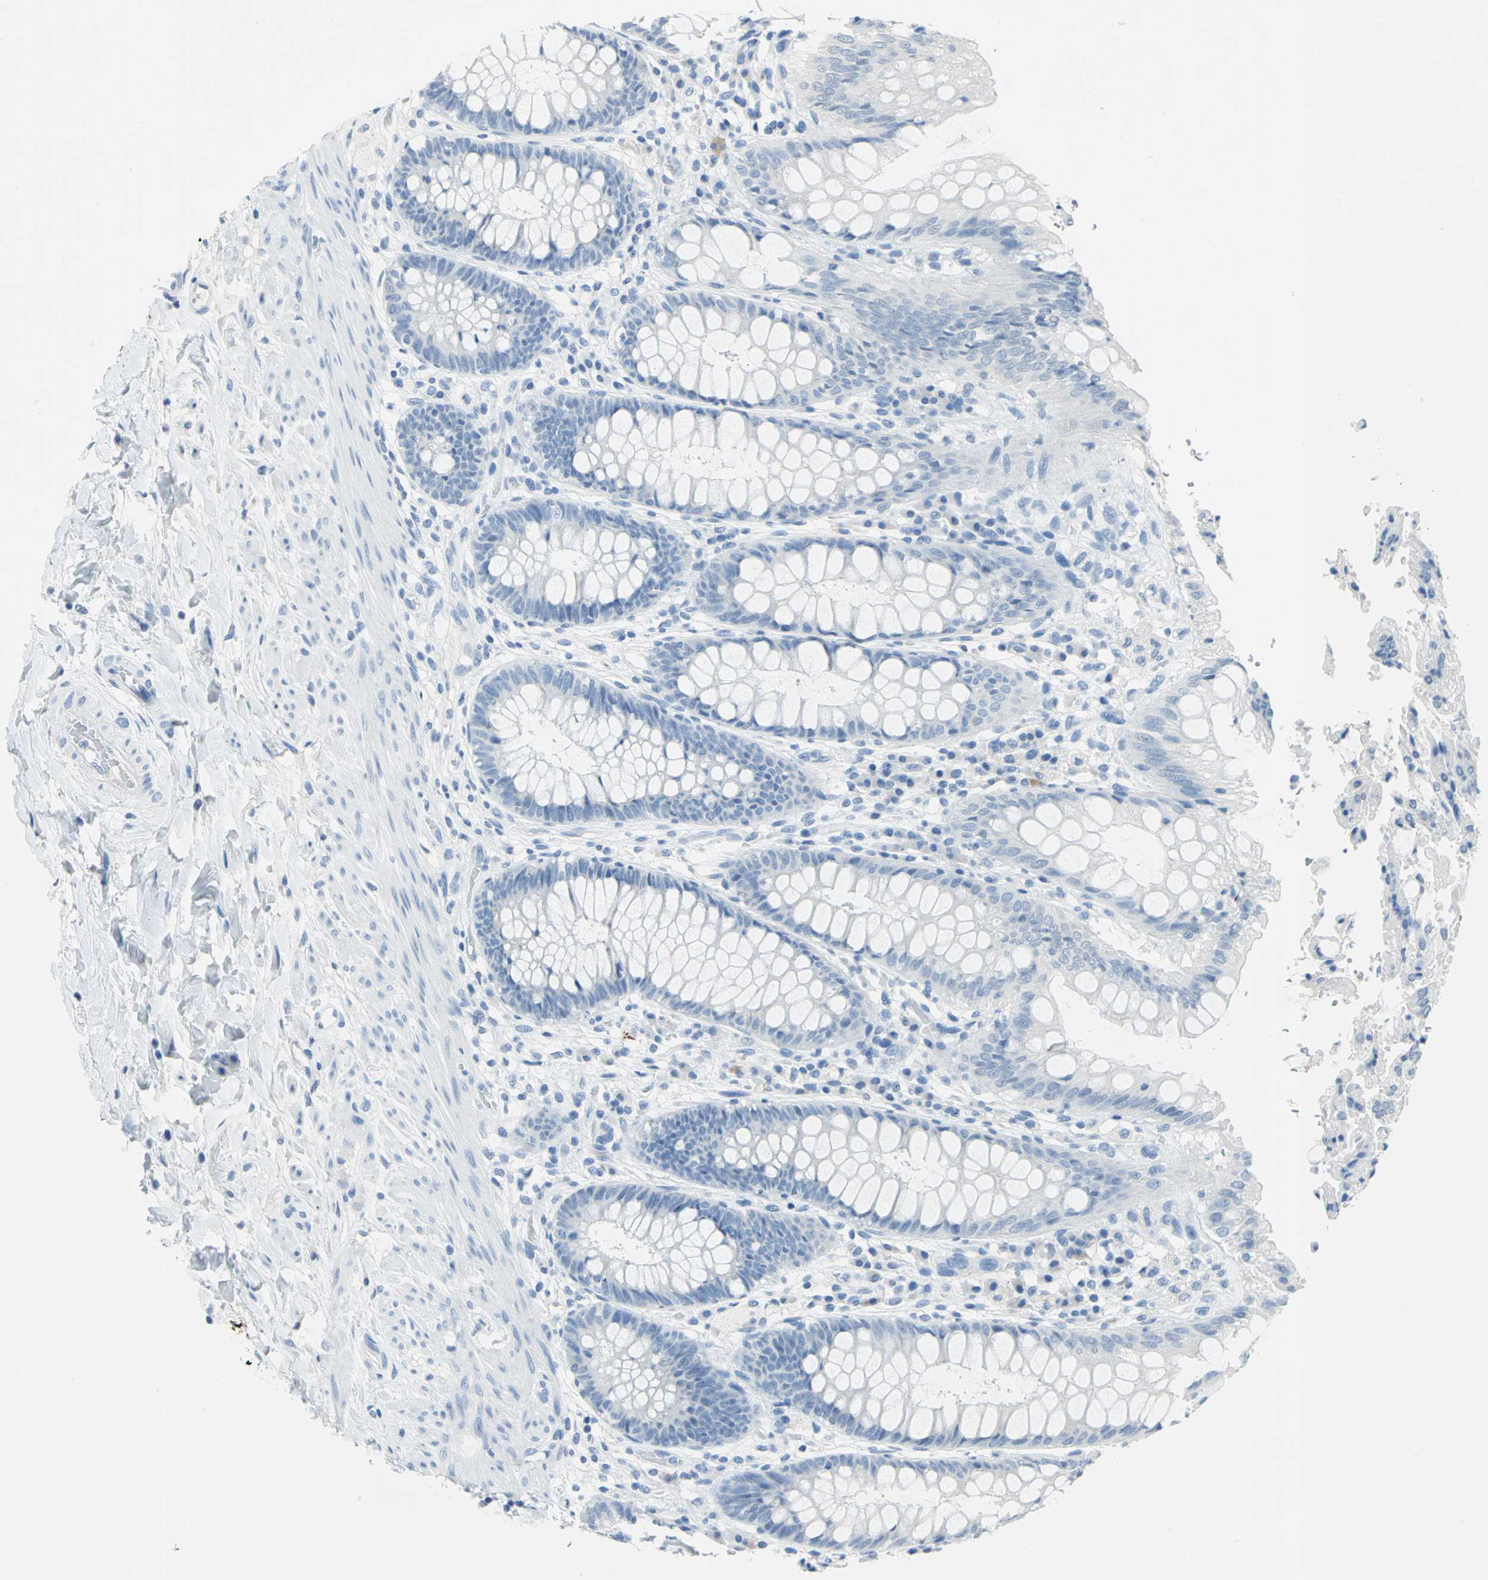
{"staining": {"intensity": "negative", "quantity": "none", "location": "none"}, "tissue": "rectum", "cell_type": "Glandular cells", "image_type": "normal", "snomed": [{"axis": "morphology", "description": "Normal tissue, NOS"}, {"axis": "topography", "description": "Rectum"}], "caption": "The micrograph exhibits no significant staining in glandular cells of rectum. (DAB (3,3'-diaminobenzidine) immunohistochemistry (IHC), high magnification).", "gene": "PKLR", "patient": {"sex": "female", "age": 46}}